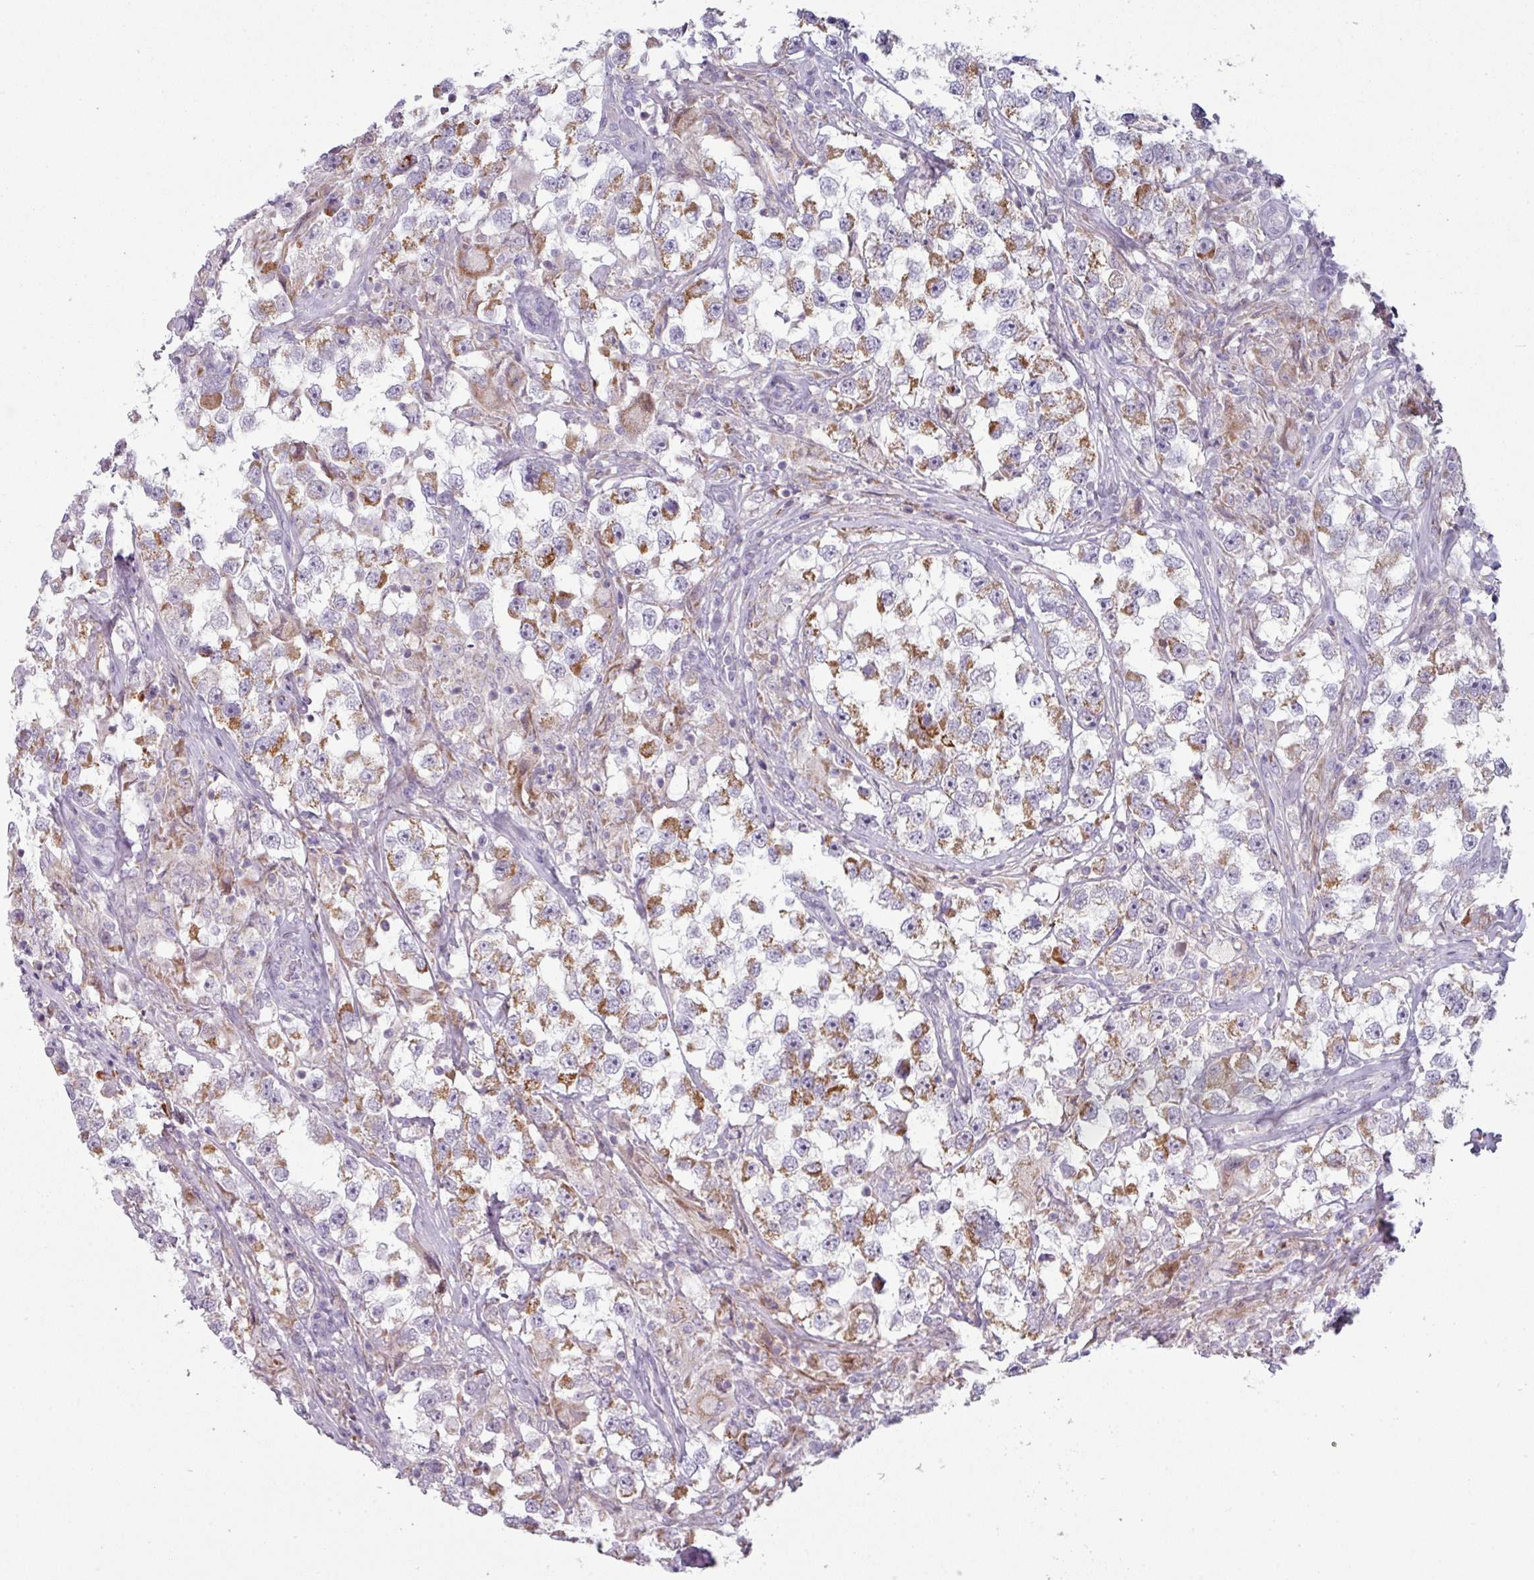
{"staining": {"intensity": "moderate", "quantity": ">75%", "location": "cytoplasmic/membranous"}, "tissue": "testis cancer", "cell_type": "Tumor cells", "image_type": "cancer", "snomed": [{"axis": "morphology", "description": "Seminoma, NOS"}, {"axis": "topography", "description": "Testis"}], "caption": "Immunohistochemical staining of testis cancer (seminoma) shows medium levels of moderate cytoplasmic/membranous protein expression in about >75% of tumor cells. (DAB = brown stain, brightfield microscopy at high magnification).", "gene": "ZNF615", "patient": {"sex": "male", "age": 46}}